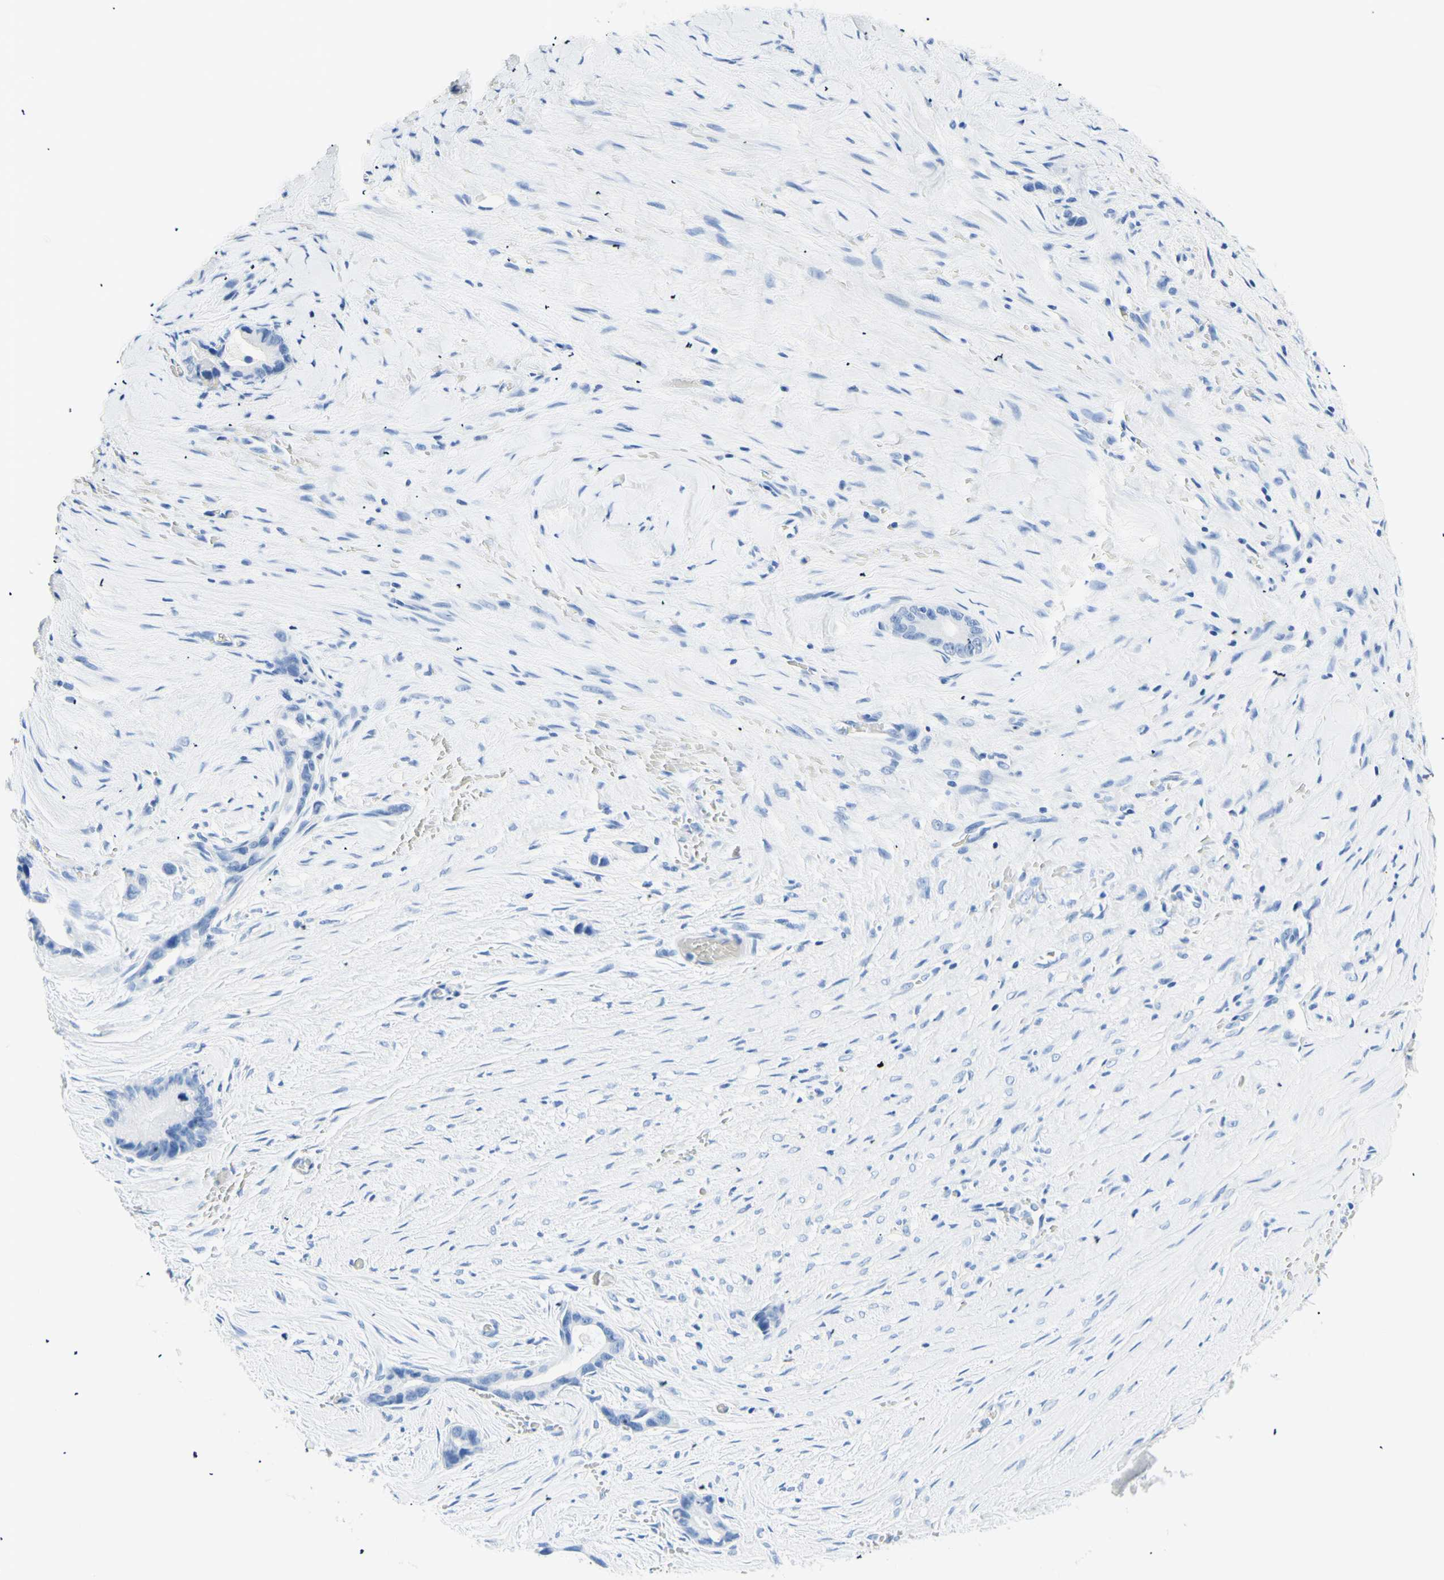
{"staining": {"intensity": "negative", "quantity": "none", "location": "none"}, "tissue": "liver cancer", "cell_type": "Tumor cells", "image_type": "cancer", "snomed": [{"axis": "morphology", "description": "Cholangiocarcinoma"}, {"axis": "topography", "description": "Liver"}], "caption": "There is no significant positivity in tumor cells of liver cancer (cholangiocarcinoma). Brightfield microscopy of immunohistochemistry (IHC) stained with DAB (brown) and hematoxylin (blue), captured at high magnification.", "gene": "MYH2", "patient": {"sex": "female", "age": 55}}